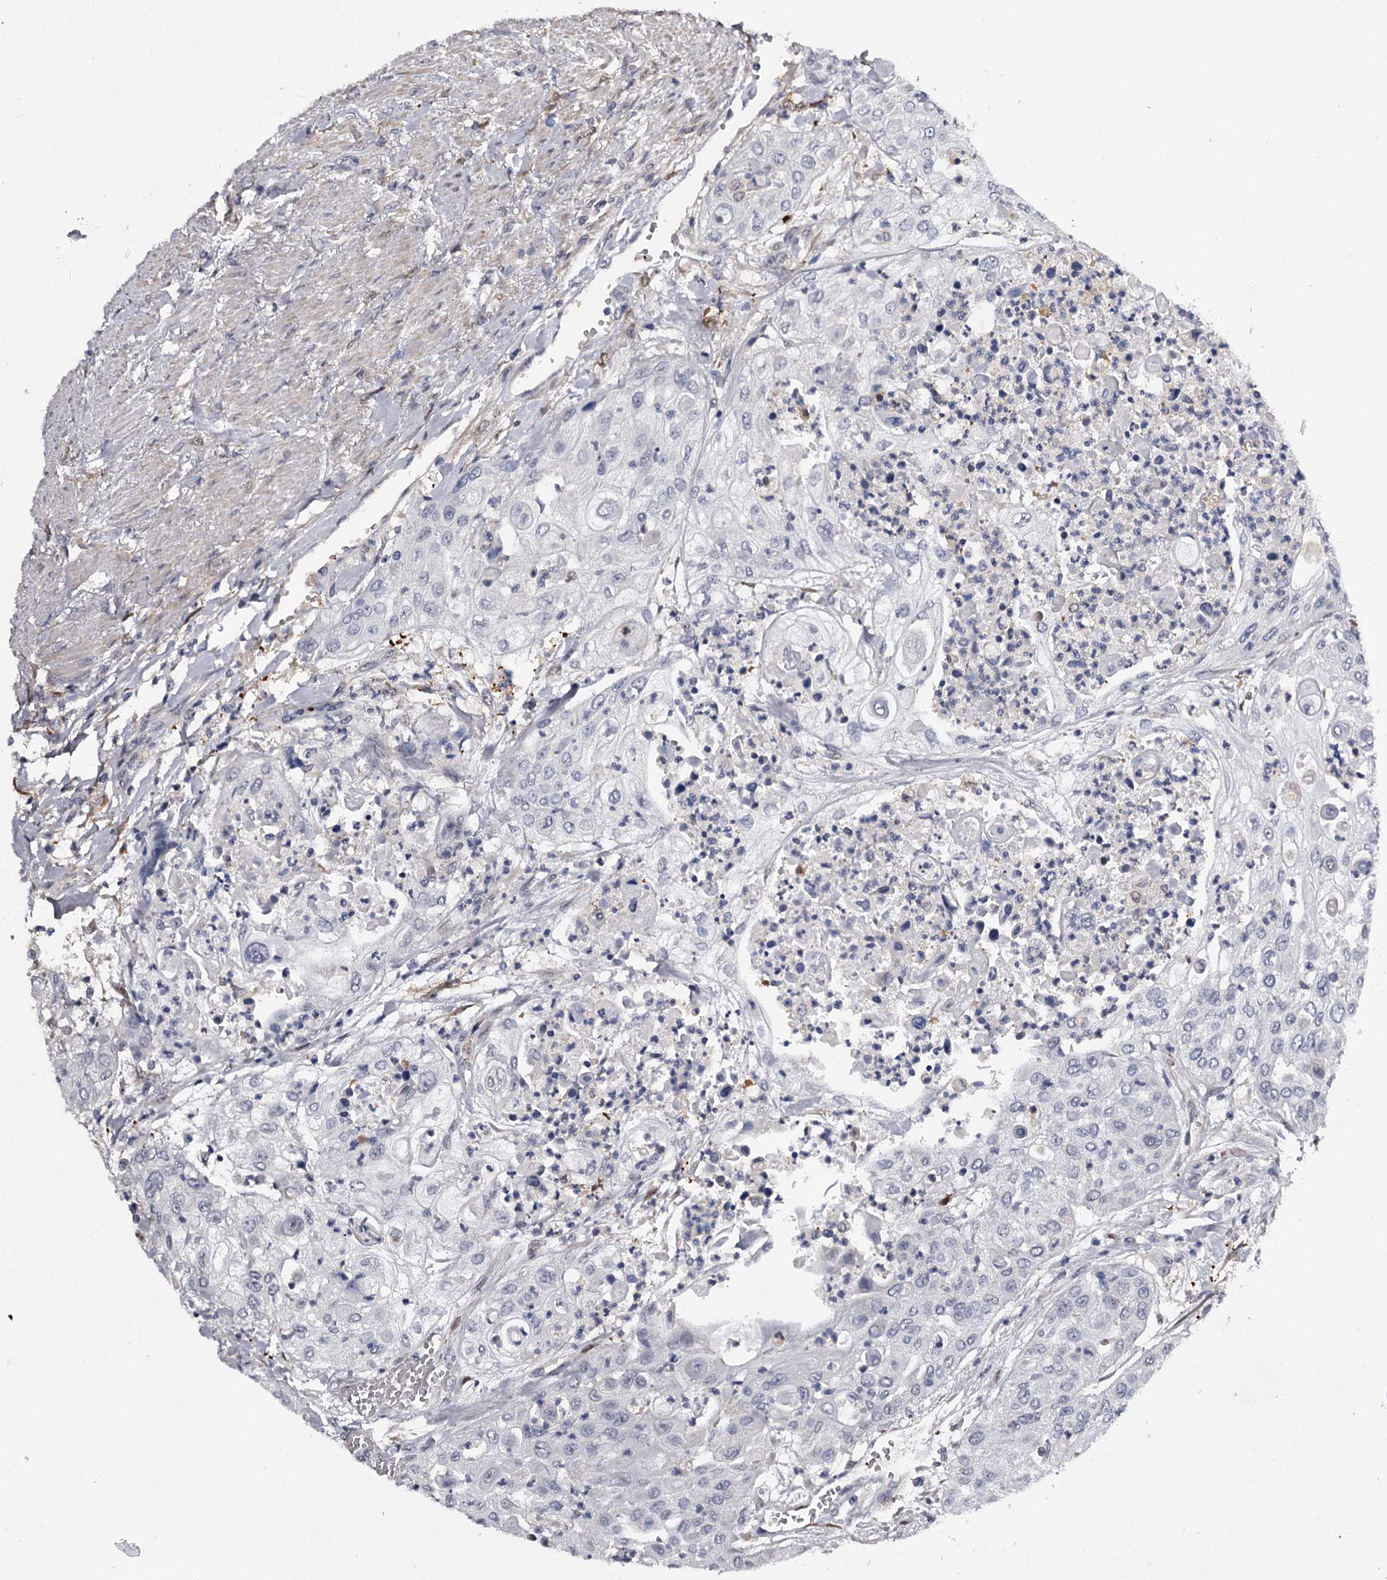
{"staining": {"intensity": "negative", "quantity": "none", "location": "none"}, "tissue": "urothelial cancer", "cell_type": "Tumor cells", "image_type": "cancer", "snomed": [{"axis": "morphology", "description": "Urothelial carcinoma, High grade"}, {"axis": "topography", "description": "Urinary bladder"}], "caption": "Immunohistochemistry (IHC) of human urothelial cancer displays no expression in tumor cells.", "gene": "GSTO1", "patient": {"sex": "female", "age": 79}}